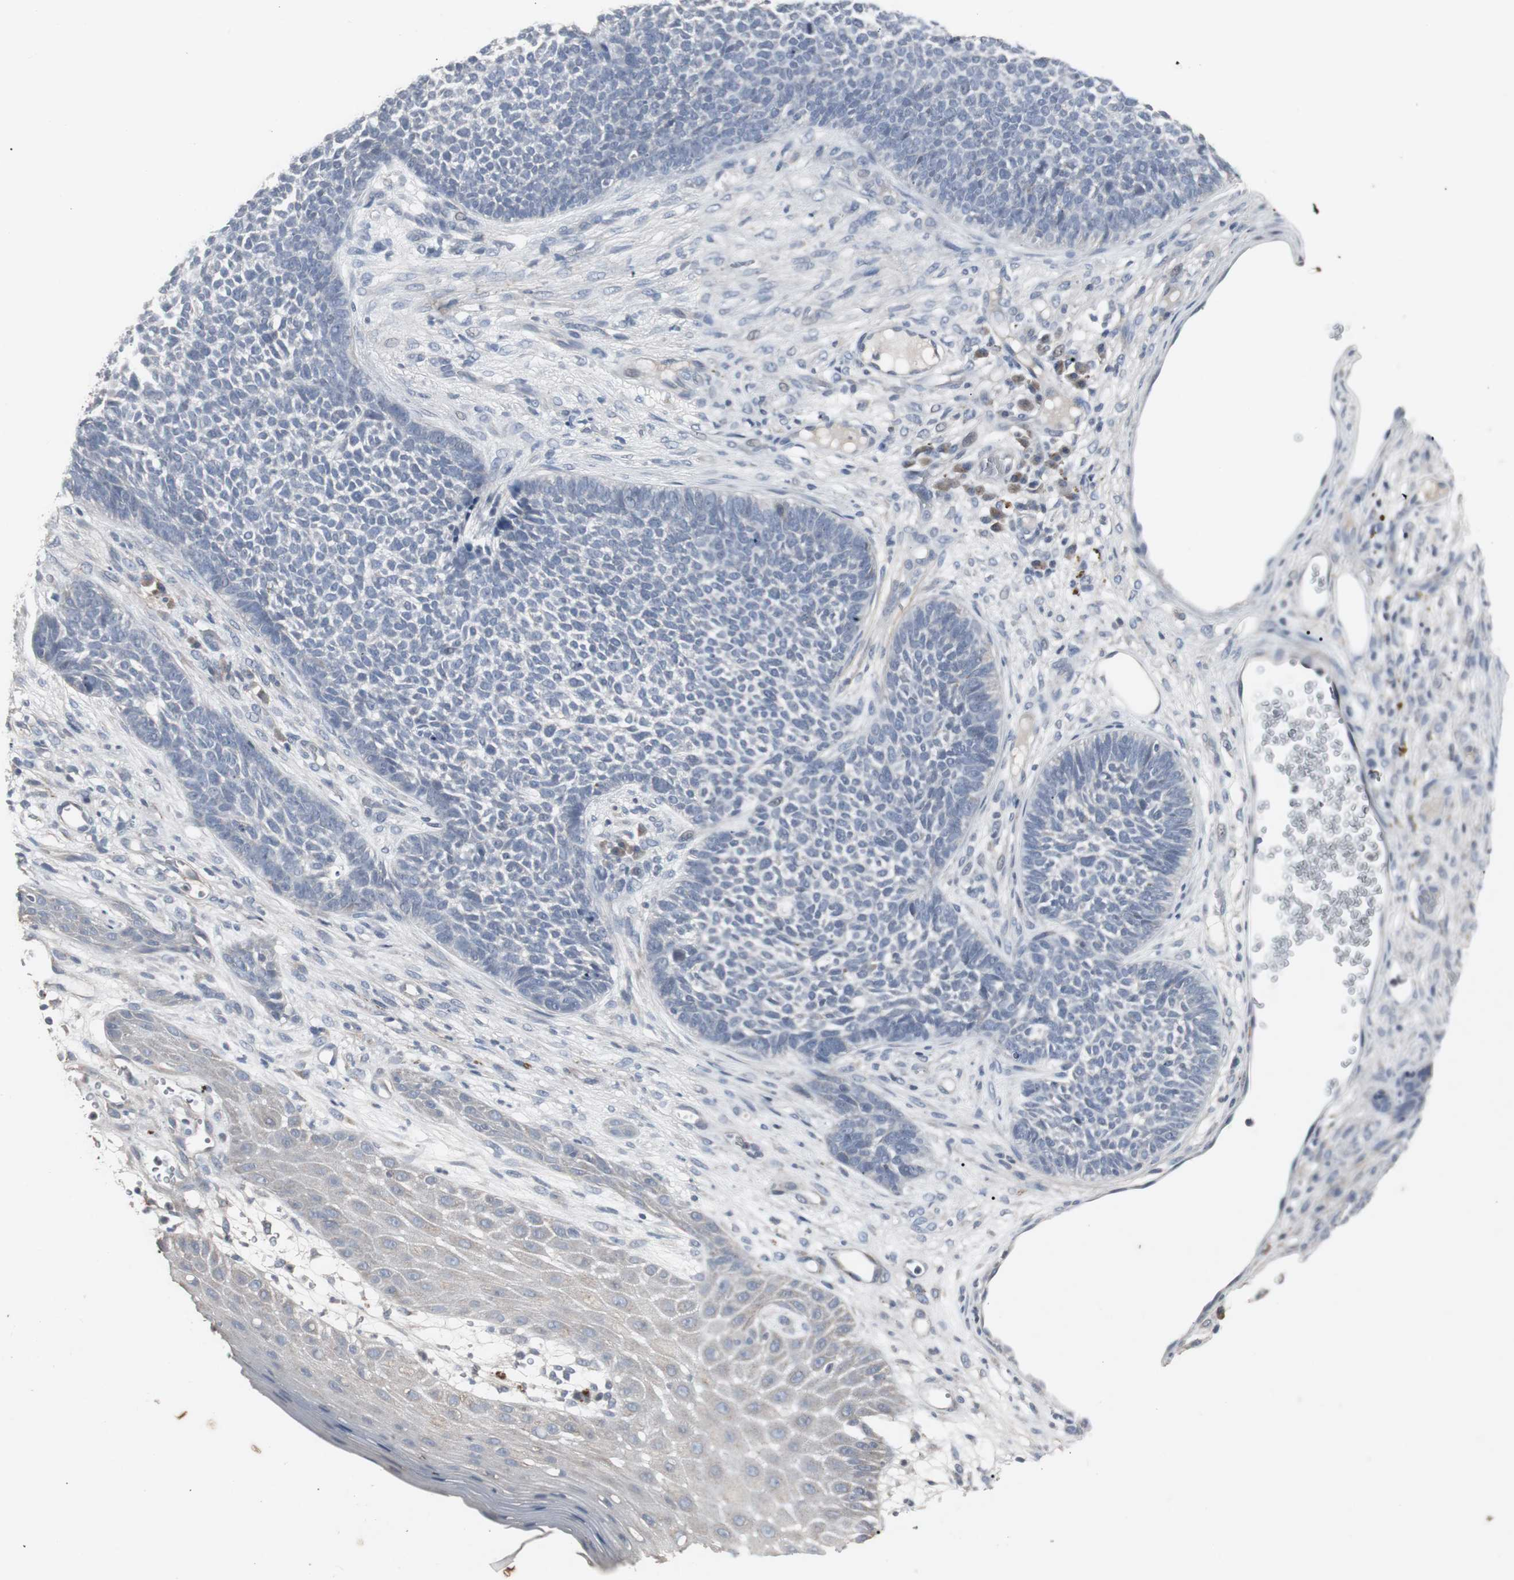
{"staining": {"intensity": "negative", "quantity": "none", "location": "none"}, "tissue": "skin cancer", "cell_type": "Tumor cells", "image_type": "cancer", "snomed": [{"axis": "morphology", "description": "Basal cell carcinoma"}, {"axis": "topography", "description": "Skin"}], "caption": "Histopathology image shows no protein positivity in tumor cells of basal cell carcinoma (skin) tissue.", "gene": "ACAA1", "patient": {"sex": "female", "age": 84}}